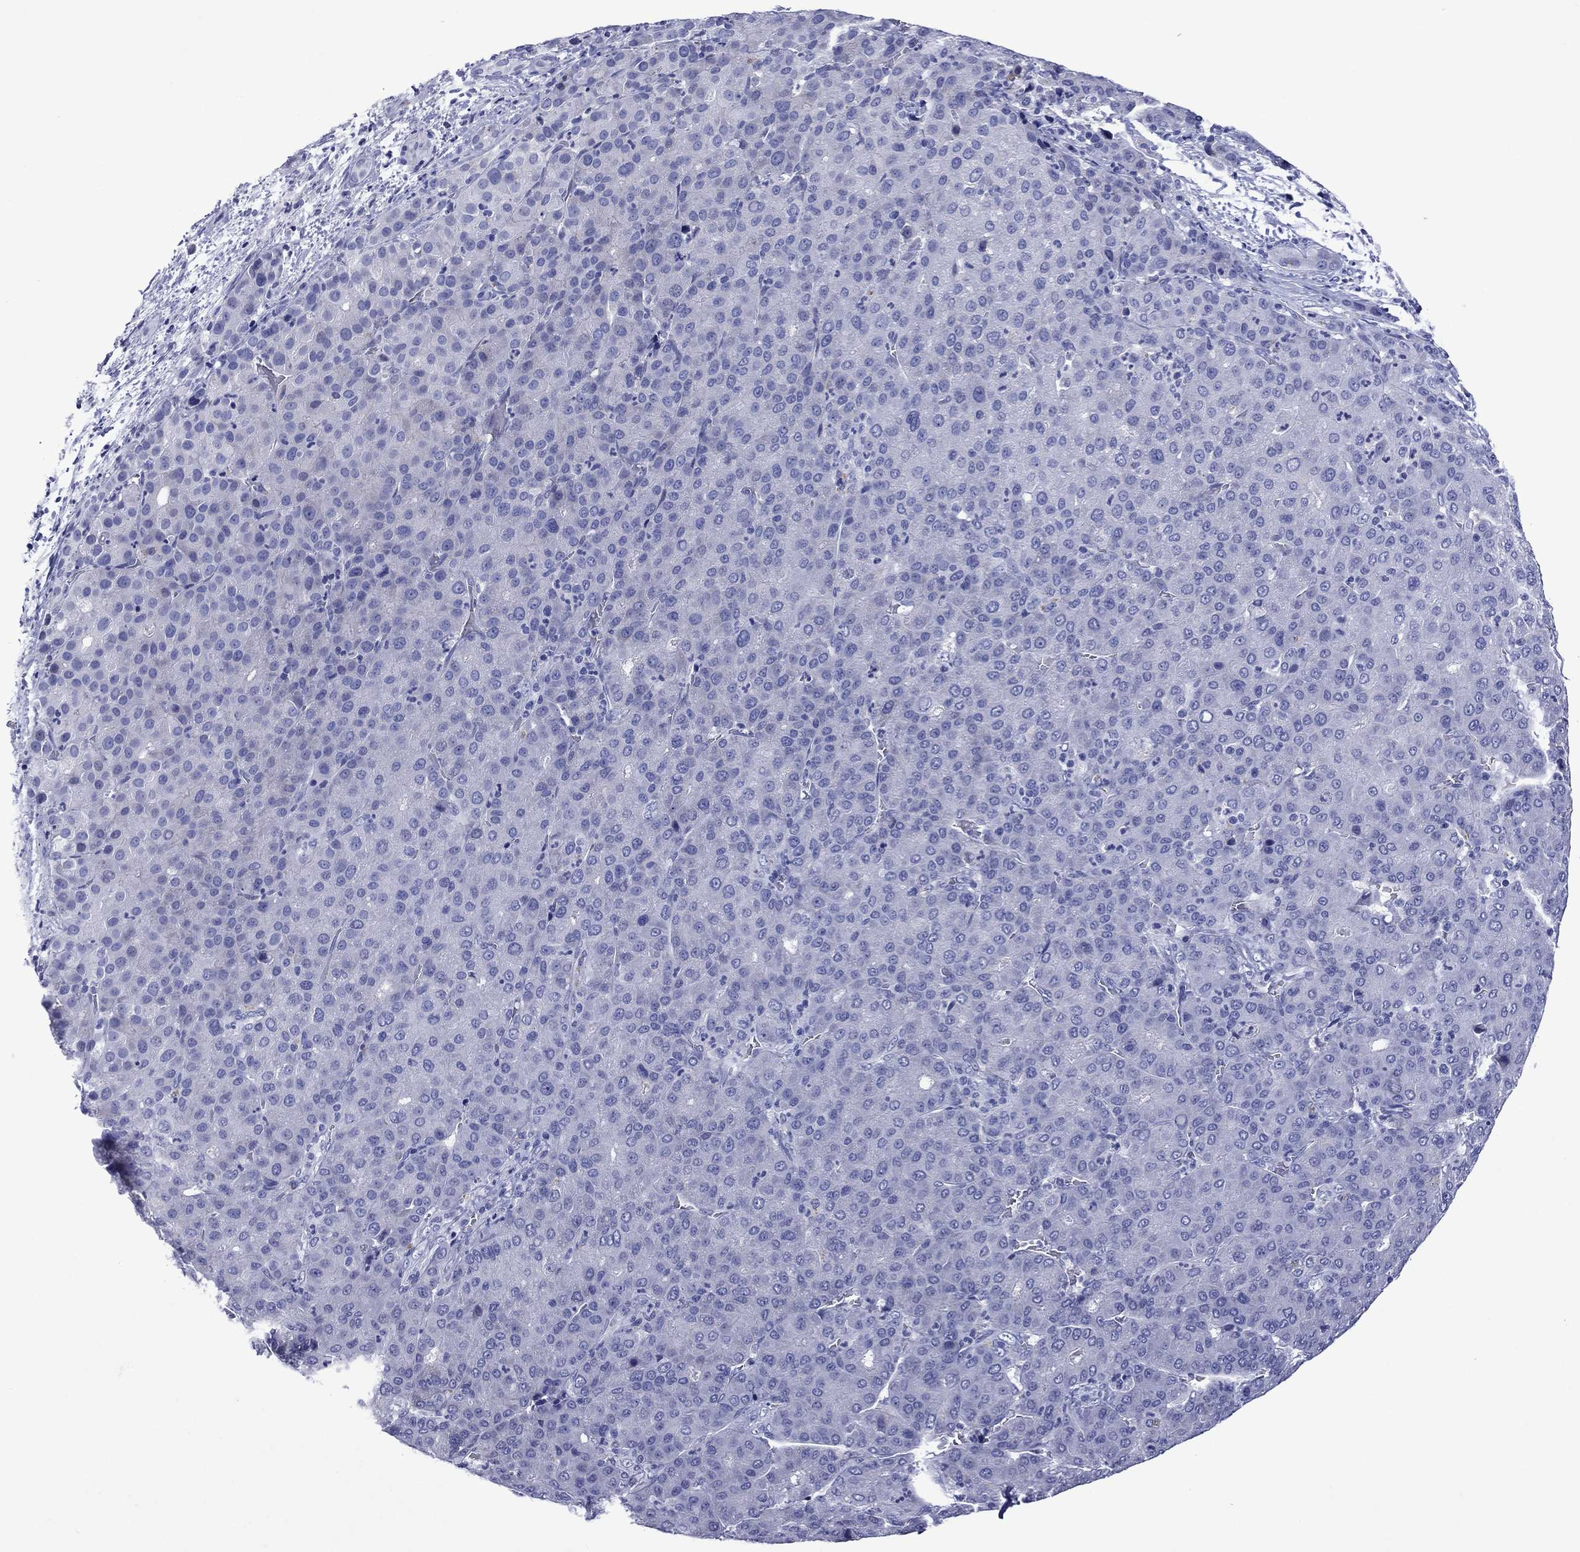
{"staining": {"intensity": "negative", "quantity": "none", "location": "none"}, "tissue": "liver cancer", "cell_type": "Tumor cells", "image_type": "cancer", "snomed": [{"axis": "morphology", "description": "Carcinoma, Hepatocellular, NOS"}, {"axis": "topography", "description": "Liver"}], "caption": "Tumor cells show no significant protein expression in liver hepatocellular carcinoma.", "gene": "PIWIL1", "patient": {"sex": "male", "age": 65}}